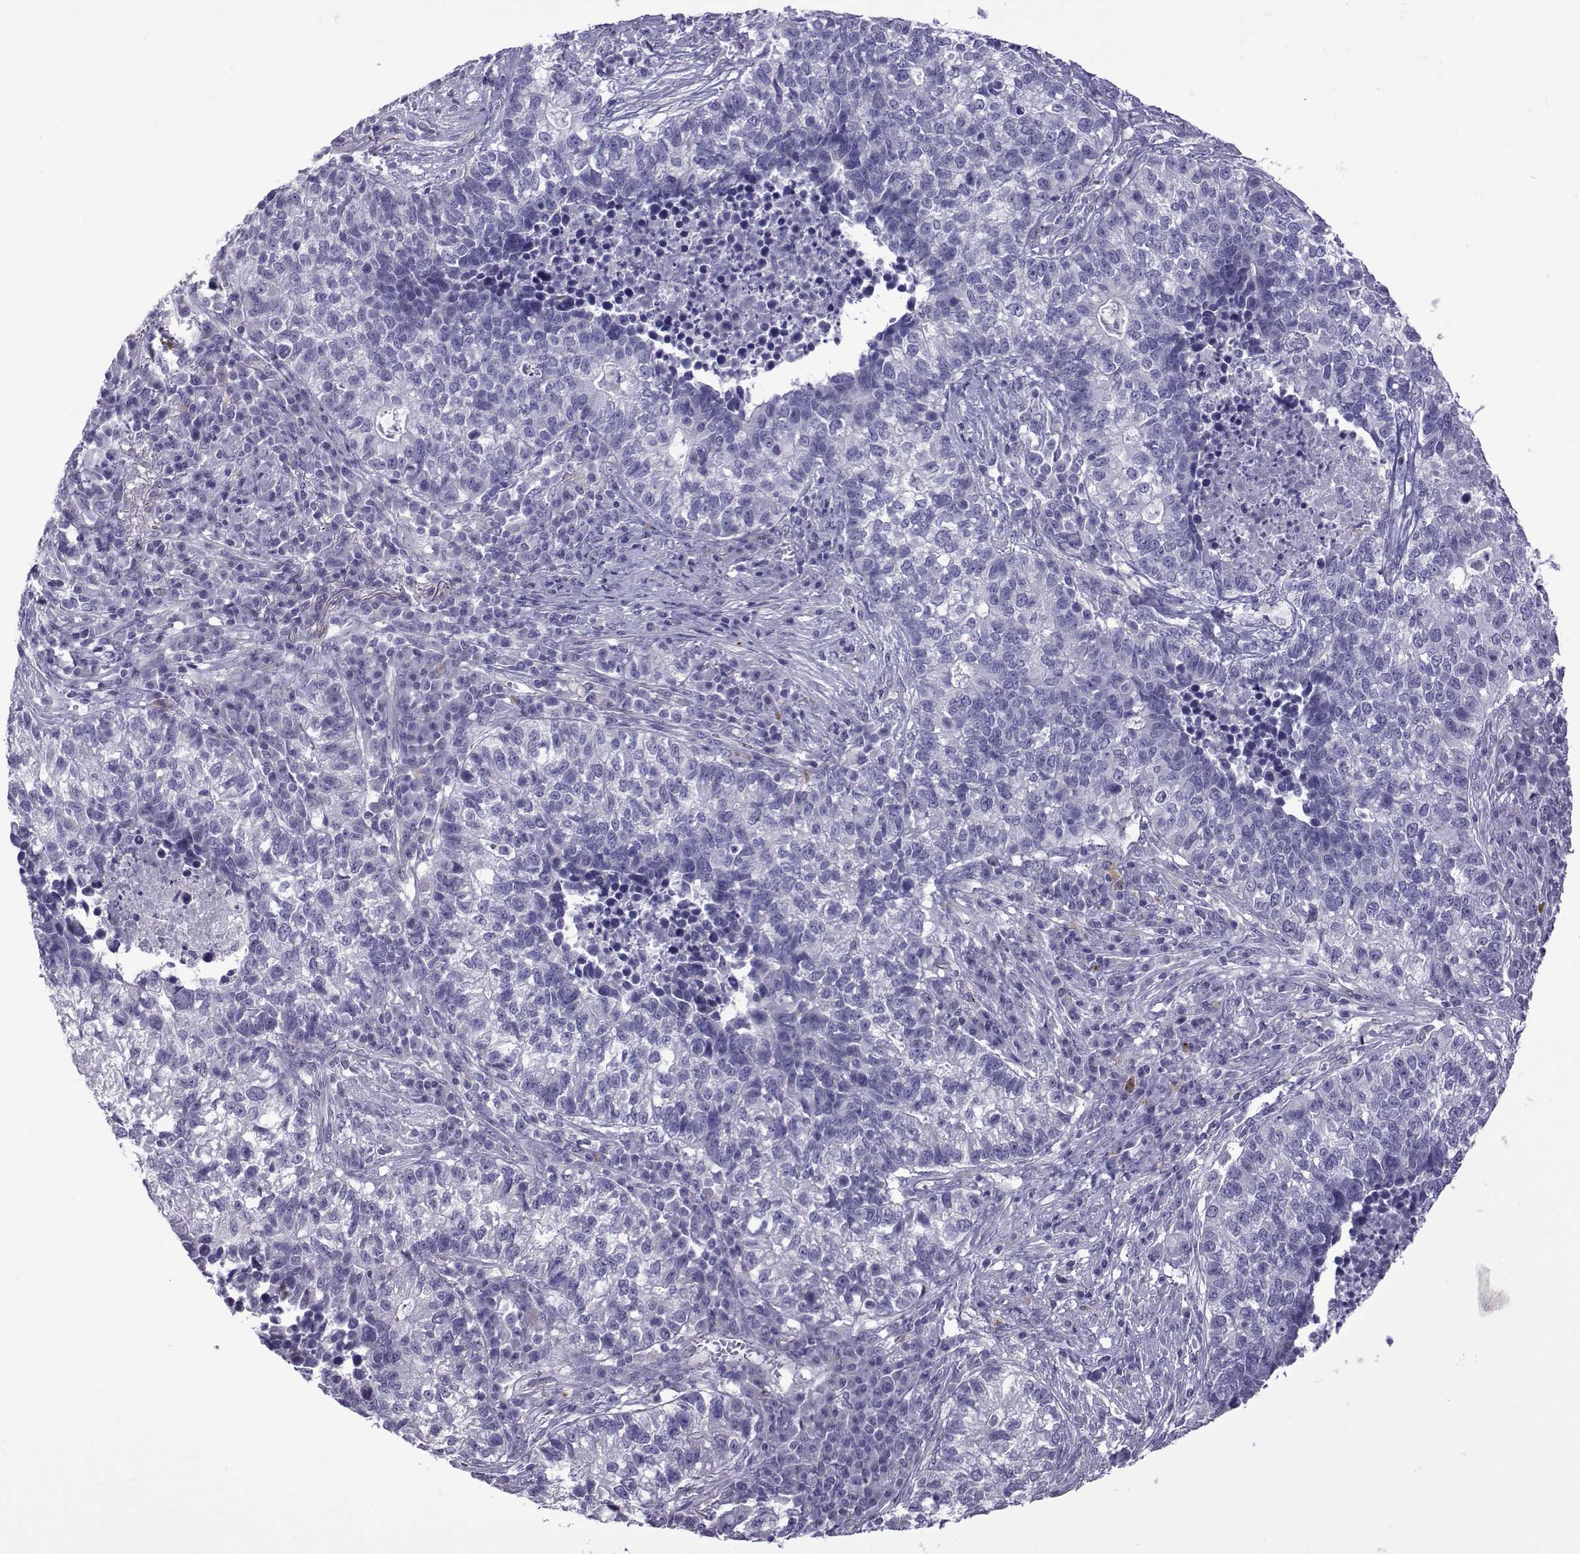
{"staining": {"intensity": "negative", "quantity": "none", "location": "none"}, "tissue": "lung cancer", "cell_type": "Tumor cells", "image_type": "cancer", "snomed": [{"axis": "morphology", "description": "Adenocarcinoma, NOS"}, {"axis": "topography", "description": "Lung"}], "caption": "Tumor cells show no significant protein positivity in adenocarcinoma (lung).", "gene": "CFAP70", "patient": {"sex": "male", "age": 57}}